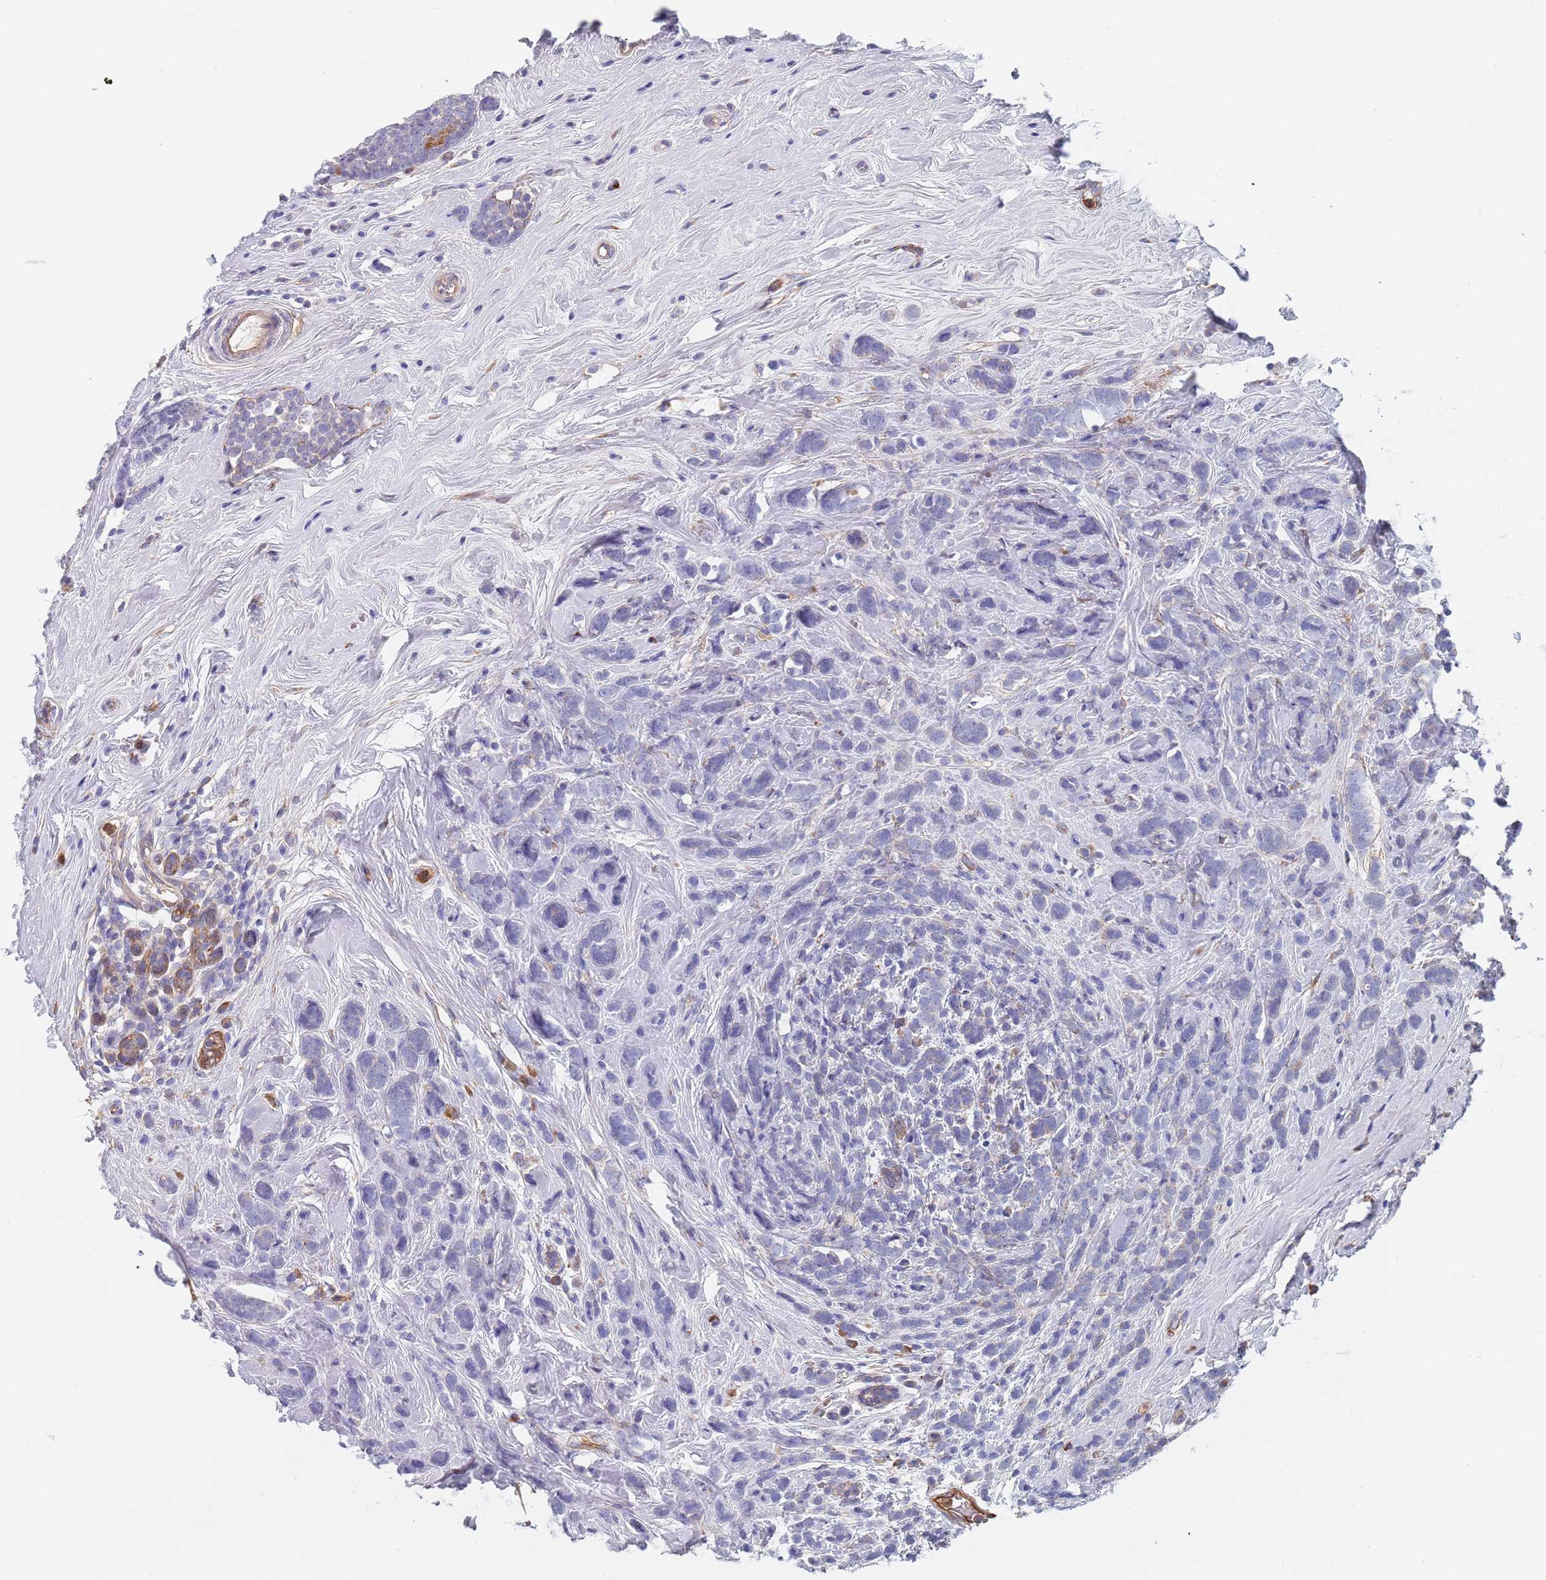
{"staining": {"intensity": "negative", "quantity": "none", "location": "none"}, "tissue": "breast cancer", "cell_type": "Tumor cells", "image_type": "cancer", "snomed": [{"axis": "morphology", "description": "Lobular carcinoma"}, {"axis": "topography", "description": "Breast"}], "caption": "Tumor cells are negative for brown protein staining in breast lobular carcinoma.", "gene": "DCUN1D3", "patient": {"sex": "female", "age": 58}}